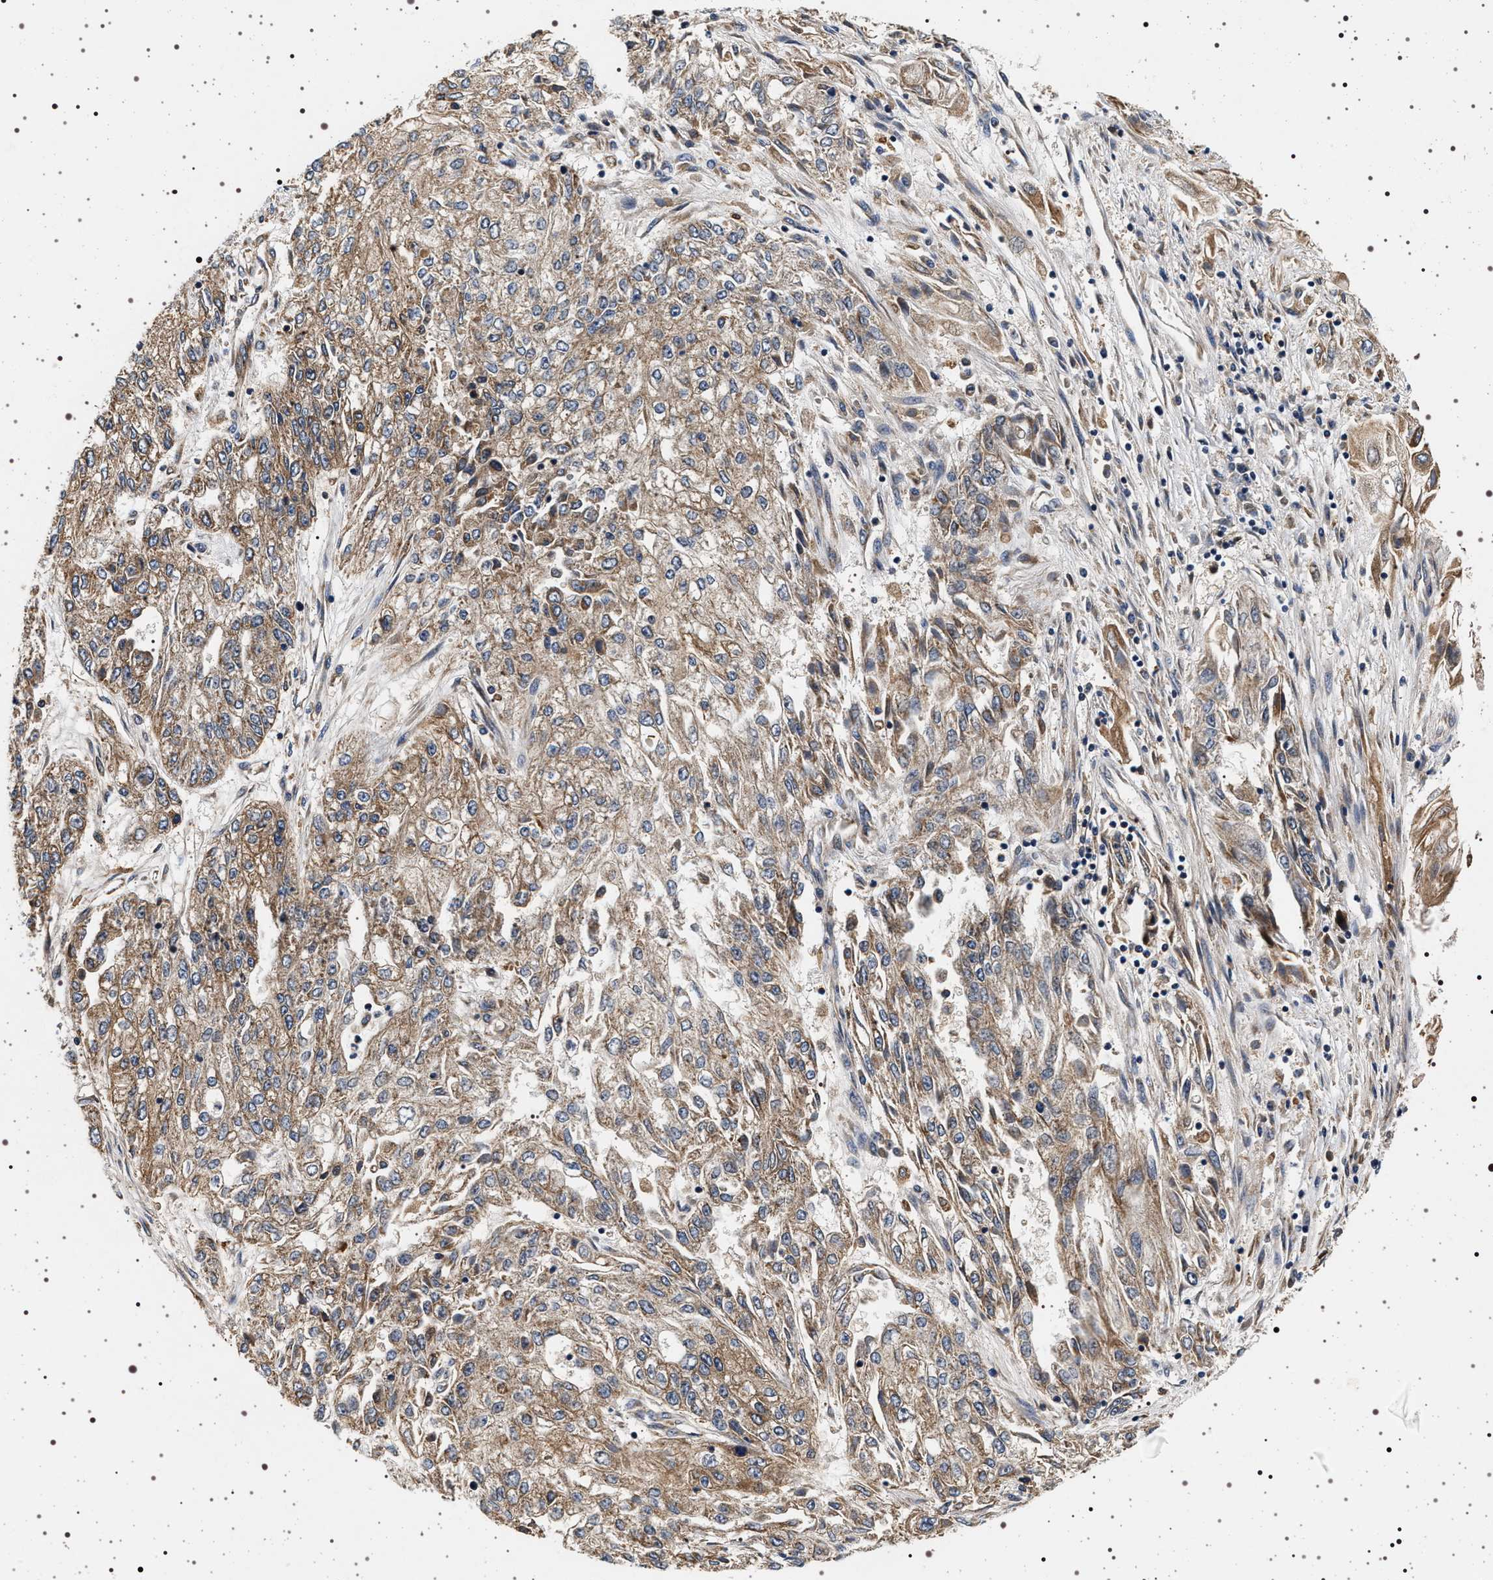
{"staining": {"intensity": "weak", "quantity": ">75%", "location": "cytoplasmic/membranous"}, "tissue": "endometrial cancer", "cell_type": "Tumor cells", "image_type": "cancer", "snomed": [{"axis": "morphology", "description": "Adenocarcinoma, NOS"}, {"axis": "topography", "description": "Endometrium"}], "caption": "Immunohistochemistry of human endometrial adenocarcinoma displays low levels of weak cytoplasmic/membranous staining in approximately >75% of tumor cells. (IHC, brightfield microscopy, high magnification).", "gene": "DCBLD2", "patient": {"sex": "female", "age": 49}}